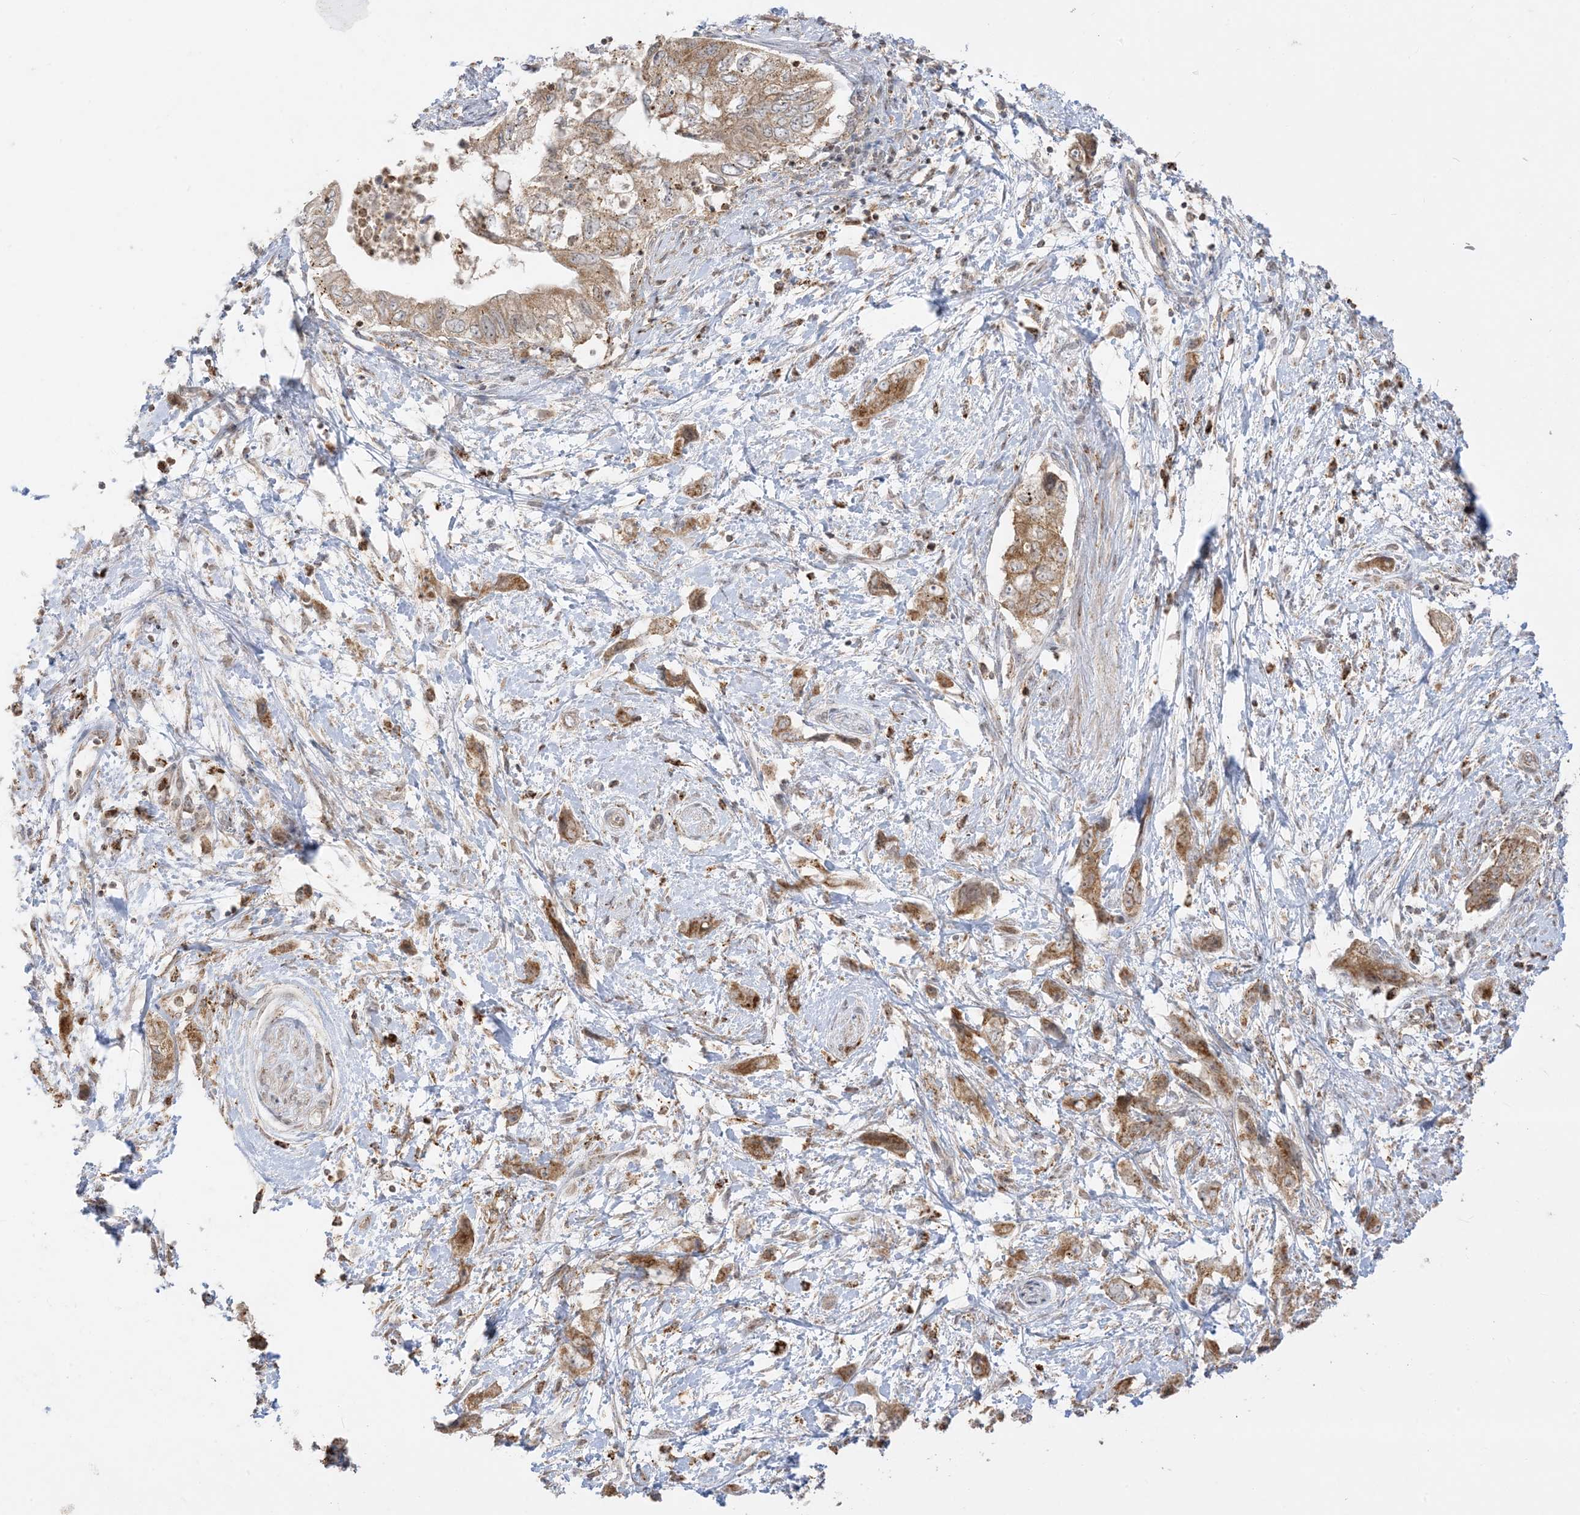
{"staining": {"intensity": "moderate", "quantity": ">75%", "location": "cytoplasmic/membranous"}, "tissue": "pancreatic cancer", "cell_type": "Tumor cells", "image_type": "cancer", "snomed": [{"axis": "morphology", "description": "Adenocarcinoma, NOS"}, {"axis": "topography", "description": "Pancreas"}], "caption": "Protein staining exhibits moderate cytoplasmic/membranous staining in approximately >75% of tumor cells in pancreatic adenocarcinoma.", "gene": "KANSL3", "patient": {"sex": "female", "age": 73}}